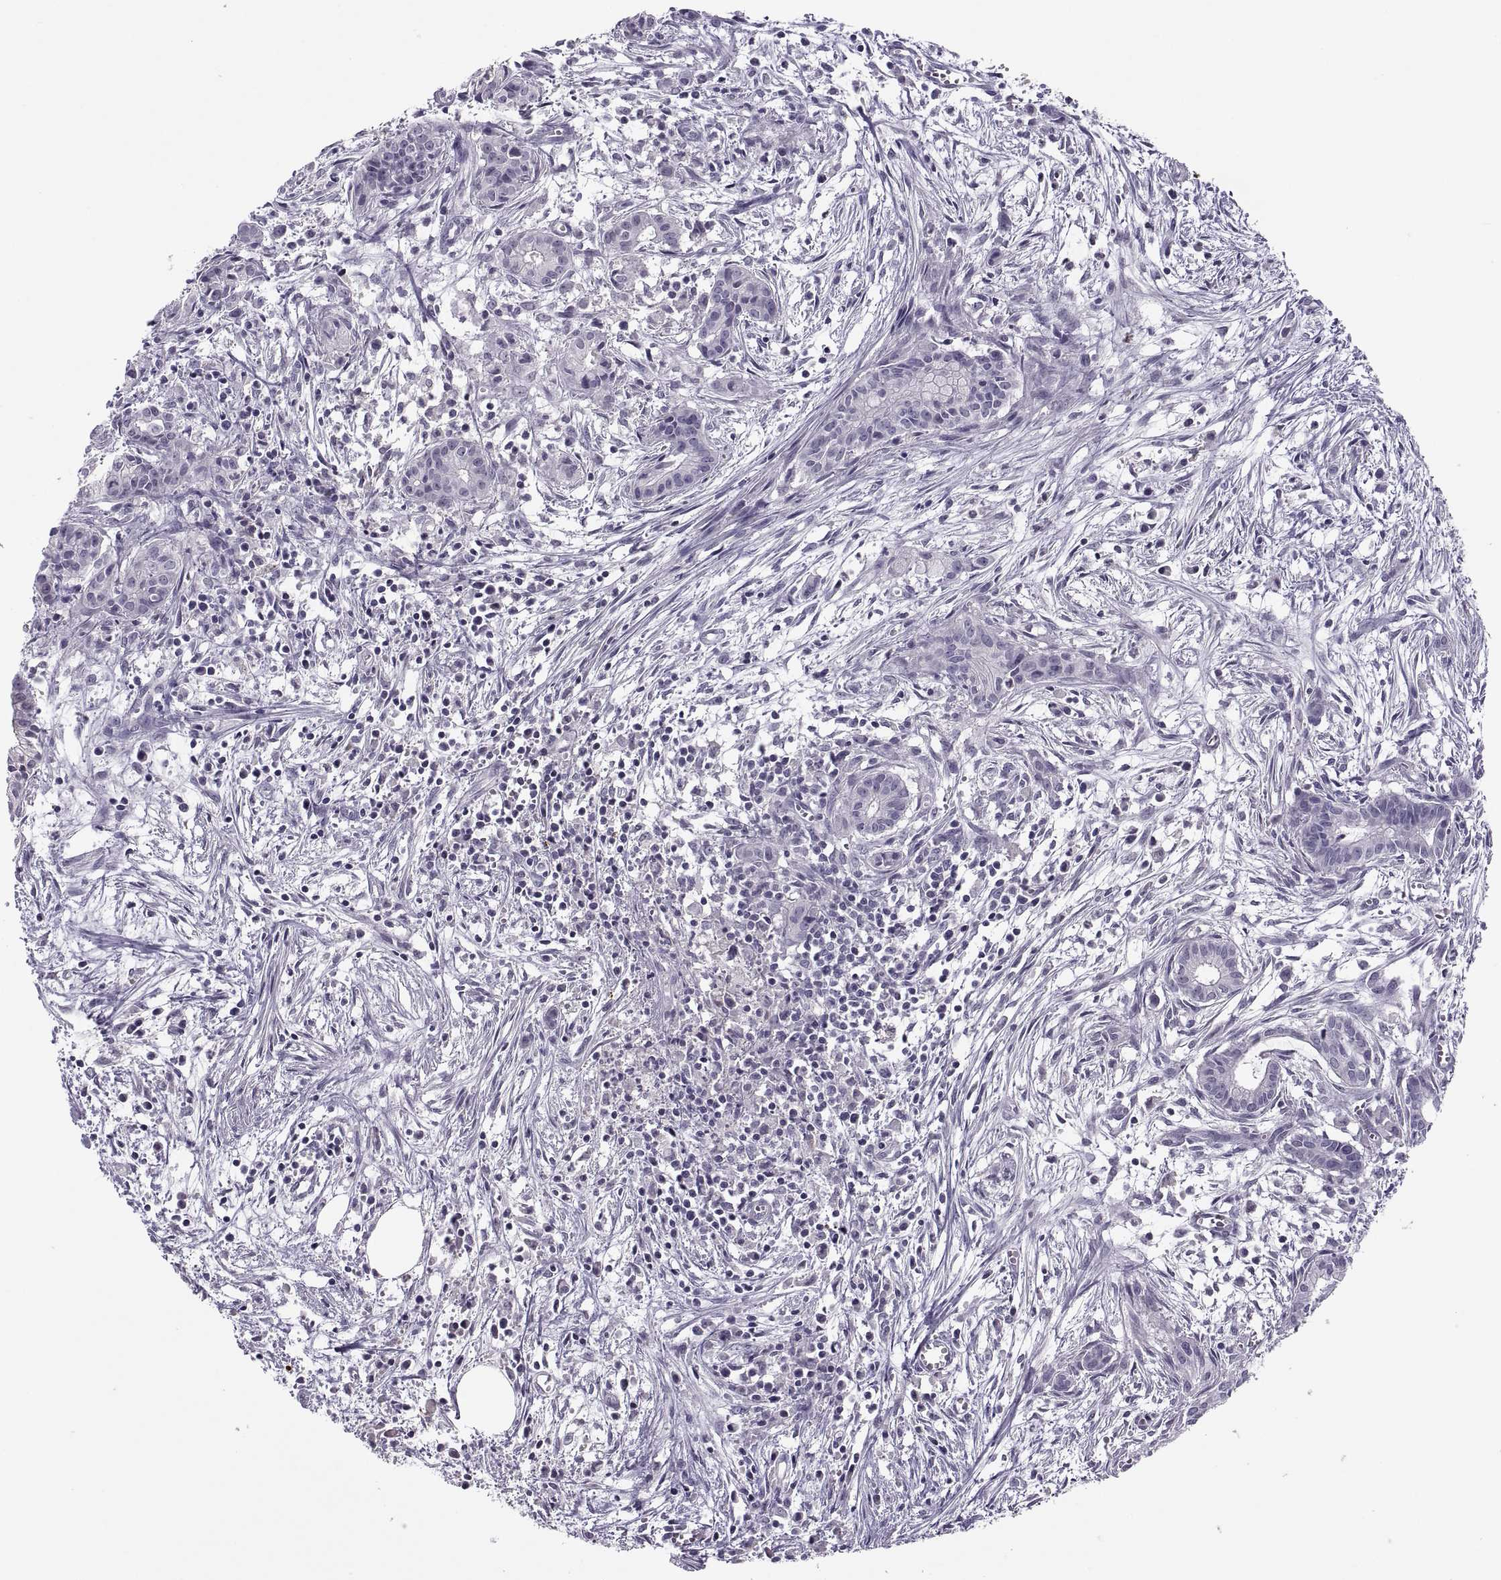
{"staining": {"intensity": "negative", "quantity": "none", "location": "none"}, "tissue": "pancreatic cancer", "cell_type": "Tumor cells", "image_type": "cancer", "snomed": [{"axis": "morphology", "description": "Adenocarcinoma, NOS"}, {"axis": "topography", "description": "Pancreas"}], "caption": "Pancreatic adenocarcinoma was stained to show a protein in brown. There is no significant expression in tumor cells.", "gene": "CHCT1", "patient": {"sex": "male", "age": 48}}